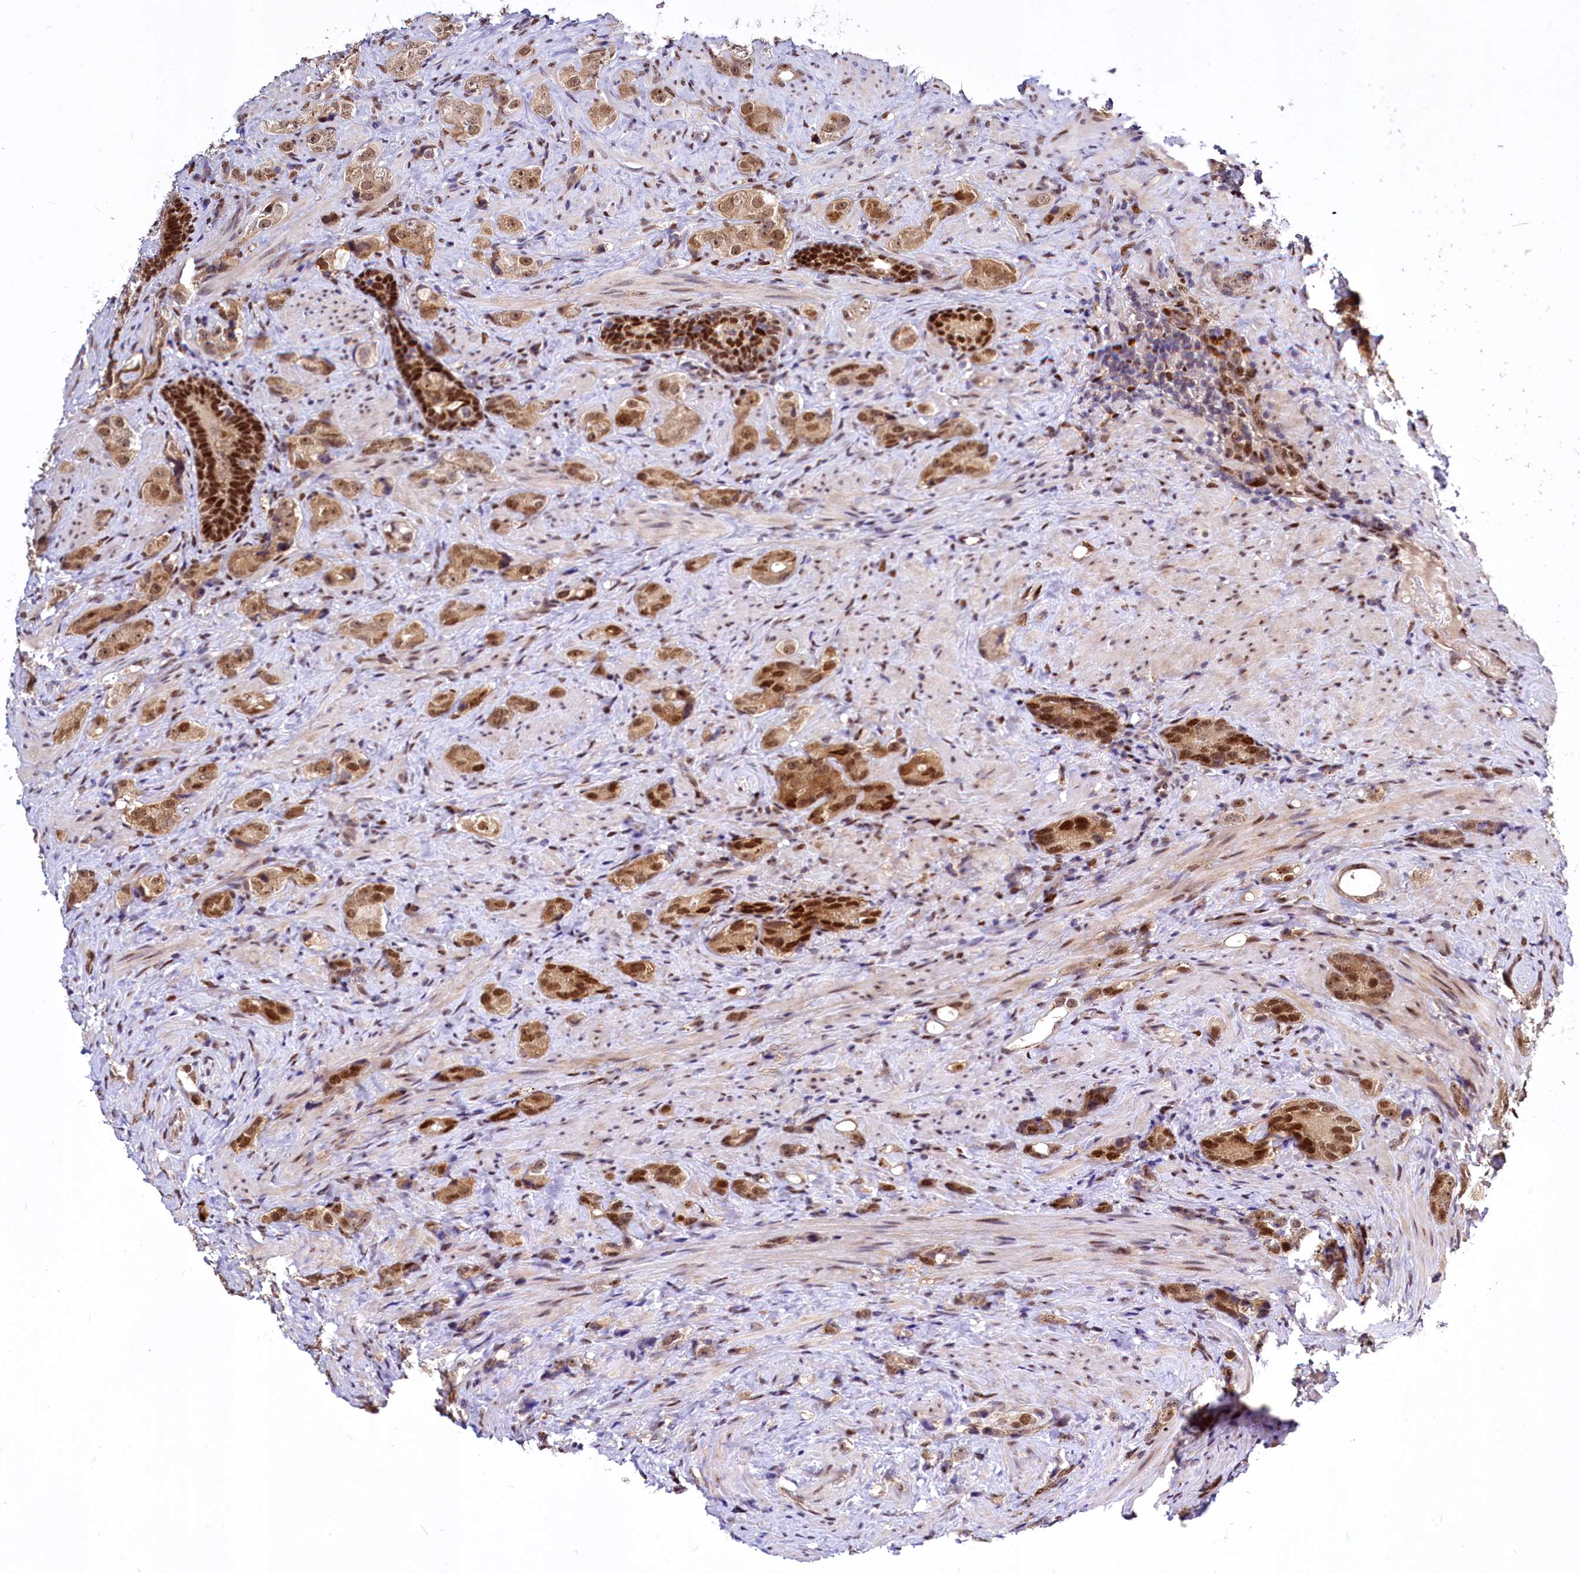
{"staining": {"intensity": "moderate", "quantity": ">75%", "location": "cytoplasmic/membranous,nuclear"}, "tissue": "prostate cancer", "cell_type": "Tumor cells", "image_type": "cancer", "snomed": [{"axis": "morphology", "description": "Adenocarcinoma, High grade"}, {"axis": "topography", "description": "Prostate"}], "caption": "DAB immunohistochemical staining of human prostate cancer demonstrates moderate cytoplasmic/membranous and nuclear protein positivity in approximately >75% of tumor cells.", "gene": "MAML2", "patient": {"sex": "male", "age": 63}}